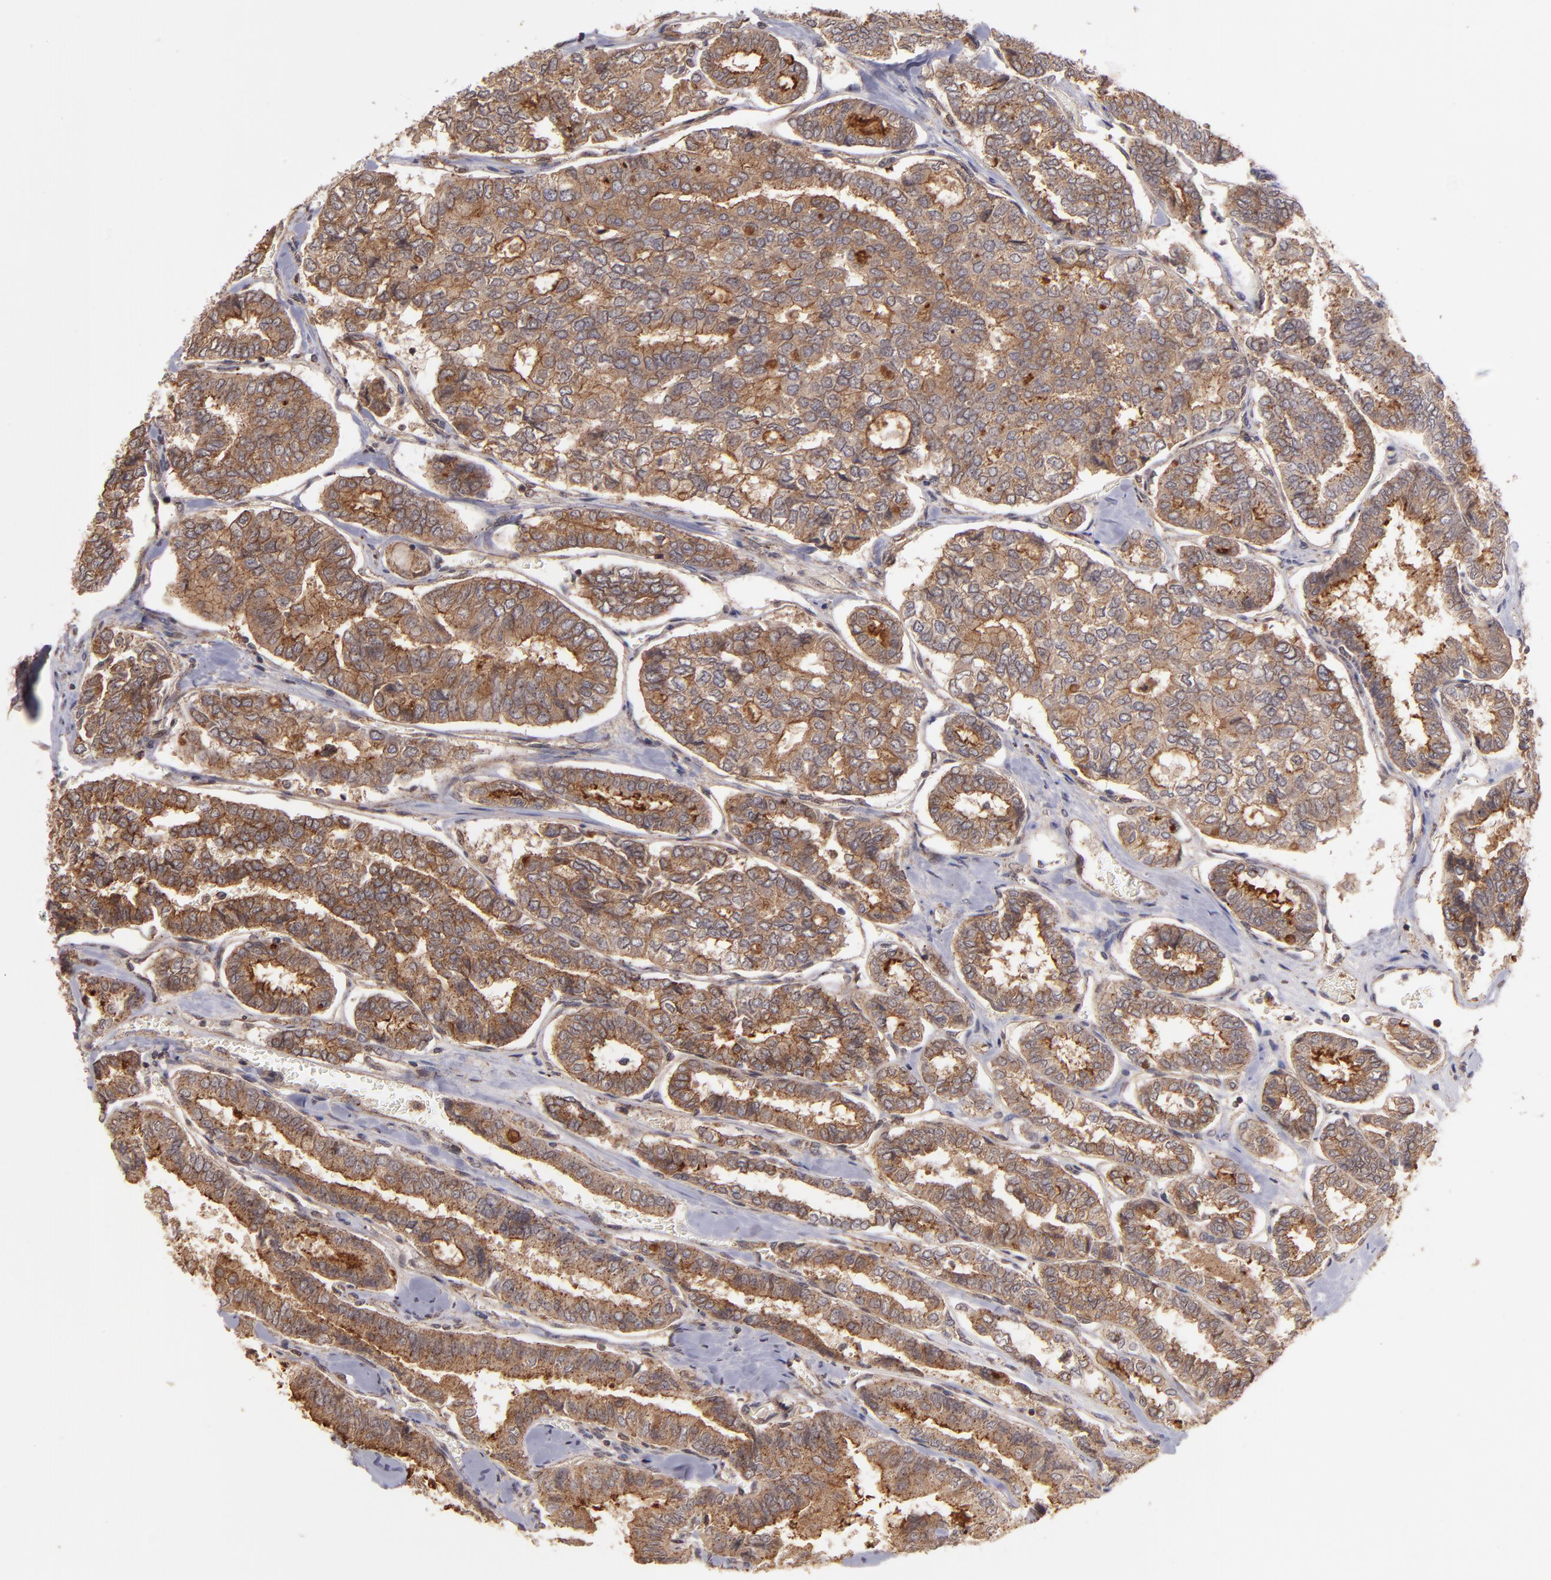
{"staining": {"intensity": "moderate", "quantity": ">75%", "location": "cytoplasmic/membranous"}, "tissue": "thyroid cancer", "cell_type": "Tumor cells", "image_type": "cancer", "snomed": [{"axis": "morphology", "description": "Papillary adenocarcinoma, NOS"}, {"axis": "topography", "description": "Thyroid gland"}], "caption": "Protein staining exhibits moderate cytoplasmic/membranous positivity in approximately >75% of tumor cells in thyroid papillary adenocarcinoma.", "gene": "ZFYVE1", "patient": {"sex": "female", "age": 35}}